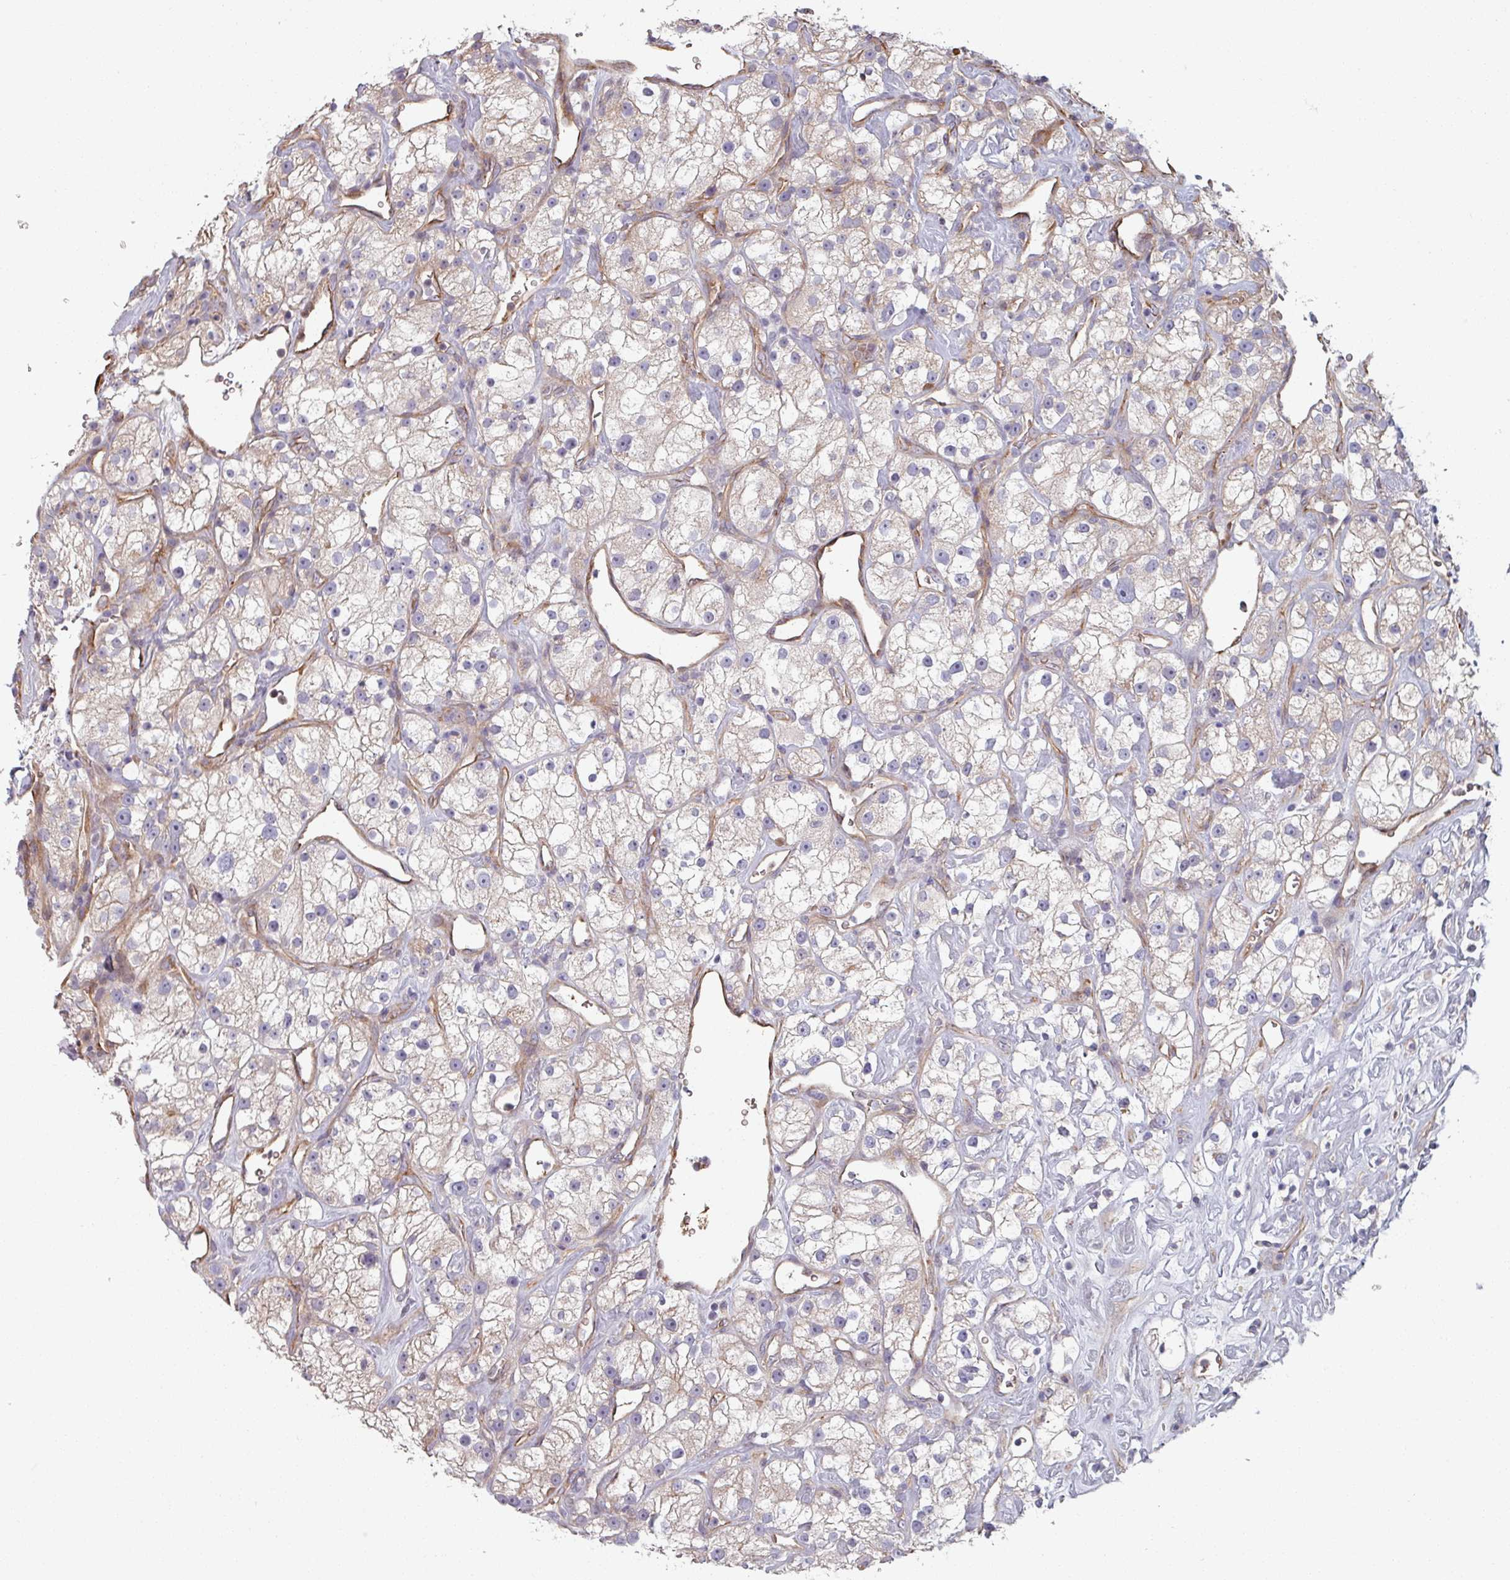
{"staining": {"intensity": "negative", "quantity": "none", "location": "none"}, "tissue": "renal cancer", "cell_type": "Tumor cells", "image_type": "cancer", "snomed": [{"axis": "morphology", "description": "Adenocarcinoma, NOS"}, {"axis": "topography", "description": "Kidney"}], "caption": "The immunohistochemistry (IHC) image has no significant expression in tumor cells of renal cancer (adenocarcinoma) tissue.", "gene": "C4BPB", "patient": {"sex": "male", "age": 77}}